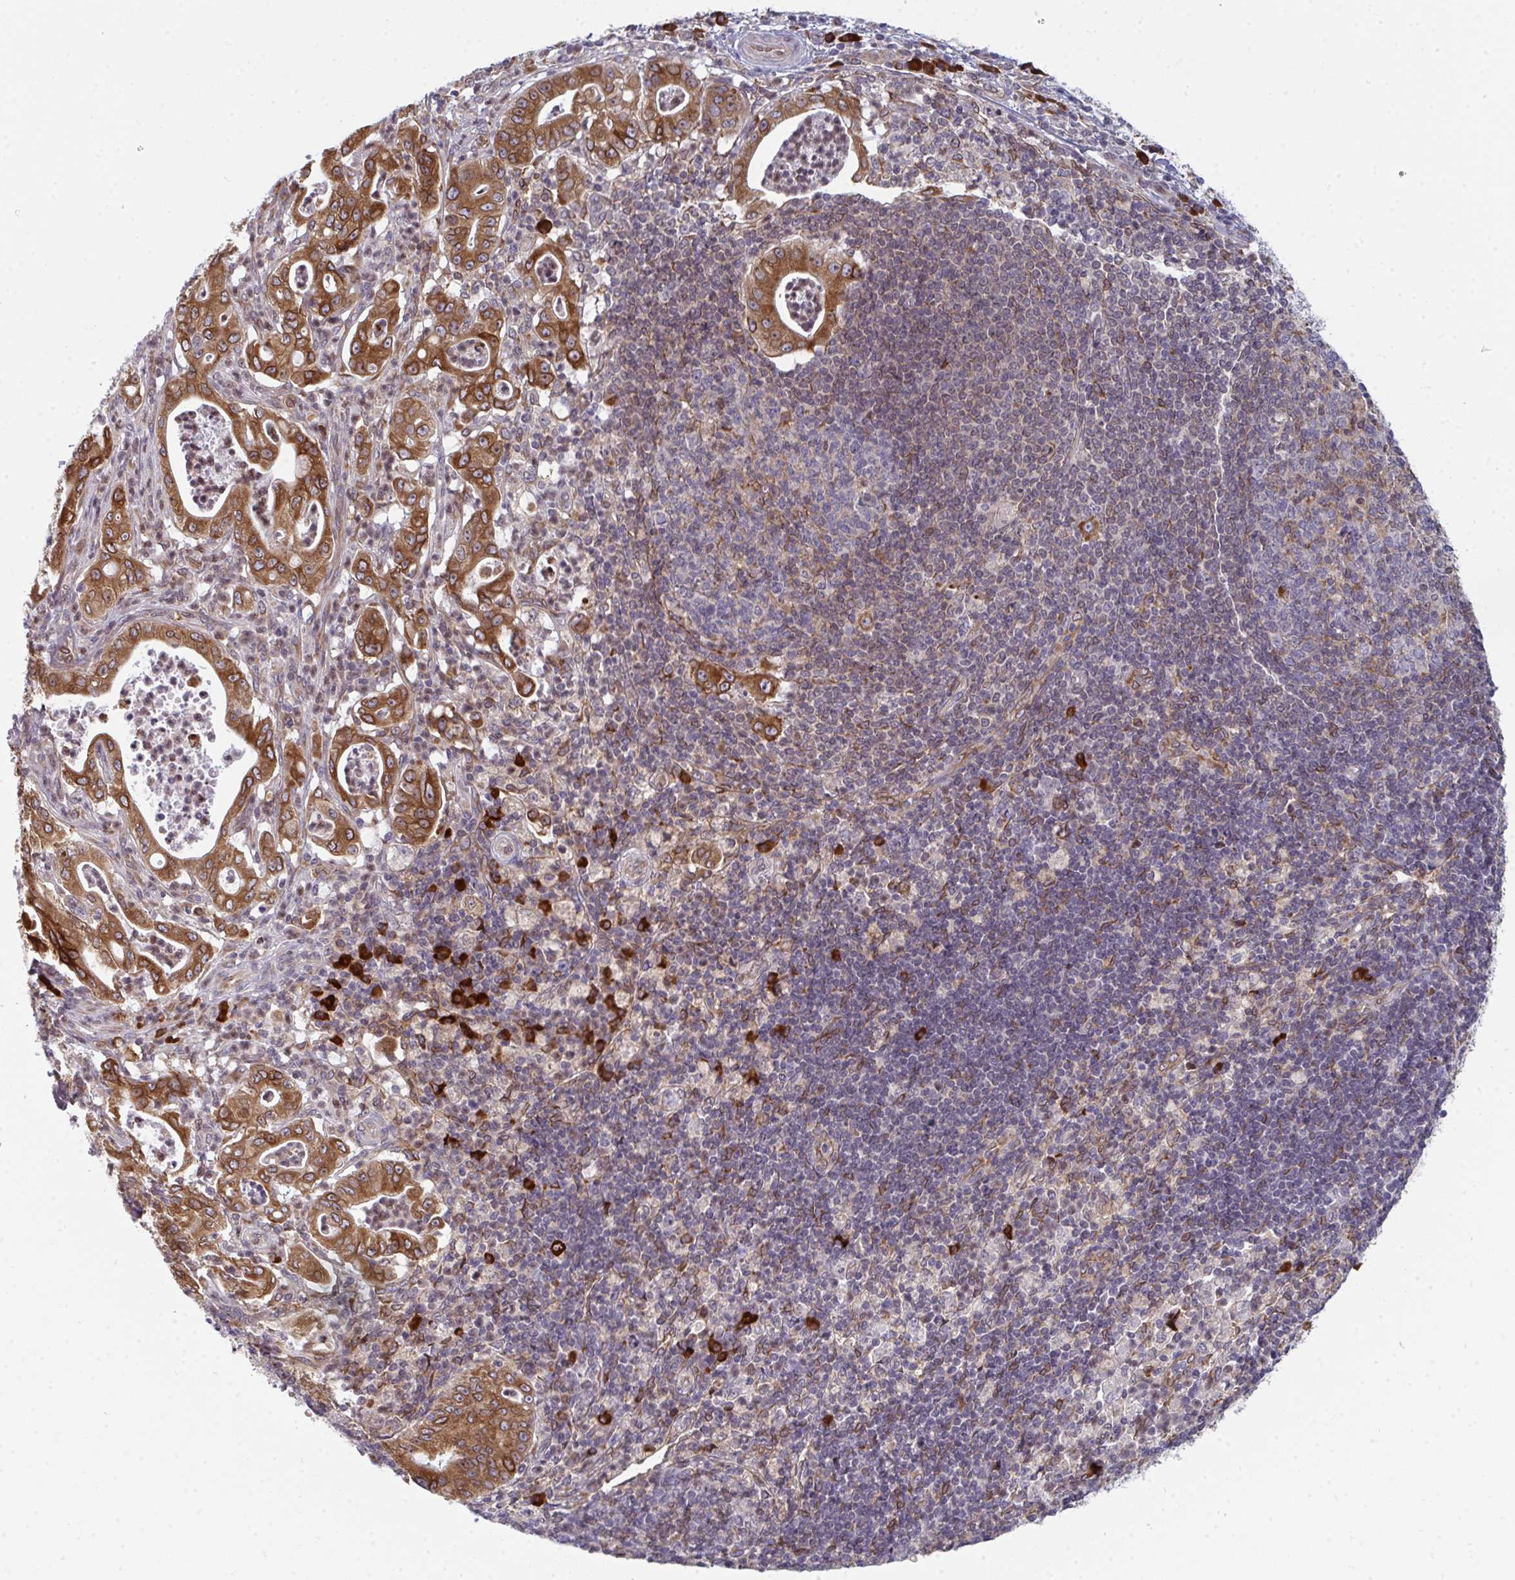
{"staining": {"intensity": "moderate", "quantity": ">75%", "location": "cytoplasmic/membranous"}, "tissue": "pancreatic cancer", "cell_type": "Tumor cells", "image_type": "cancer", "snomed": [{"axis": "morphology", "description": "Adenocarcinoma, NOS"}, {"axis": "topography", "description": "Pancreas"}], "caption": "Protein expression by immunohistochemistry (IHC) demonstrates moderate cytoplasmic/membranous expression in approximately >75% of tumor cells in adenocarcinoma (pancreatic). Immunohistochemistry (ihc) stains the protein of interest in brown and the nuclei are stained blue.", "gene": "LYSMD4", "patient": {"sex": "male", "age": 71}}